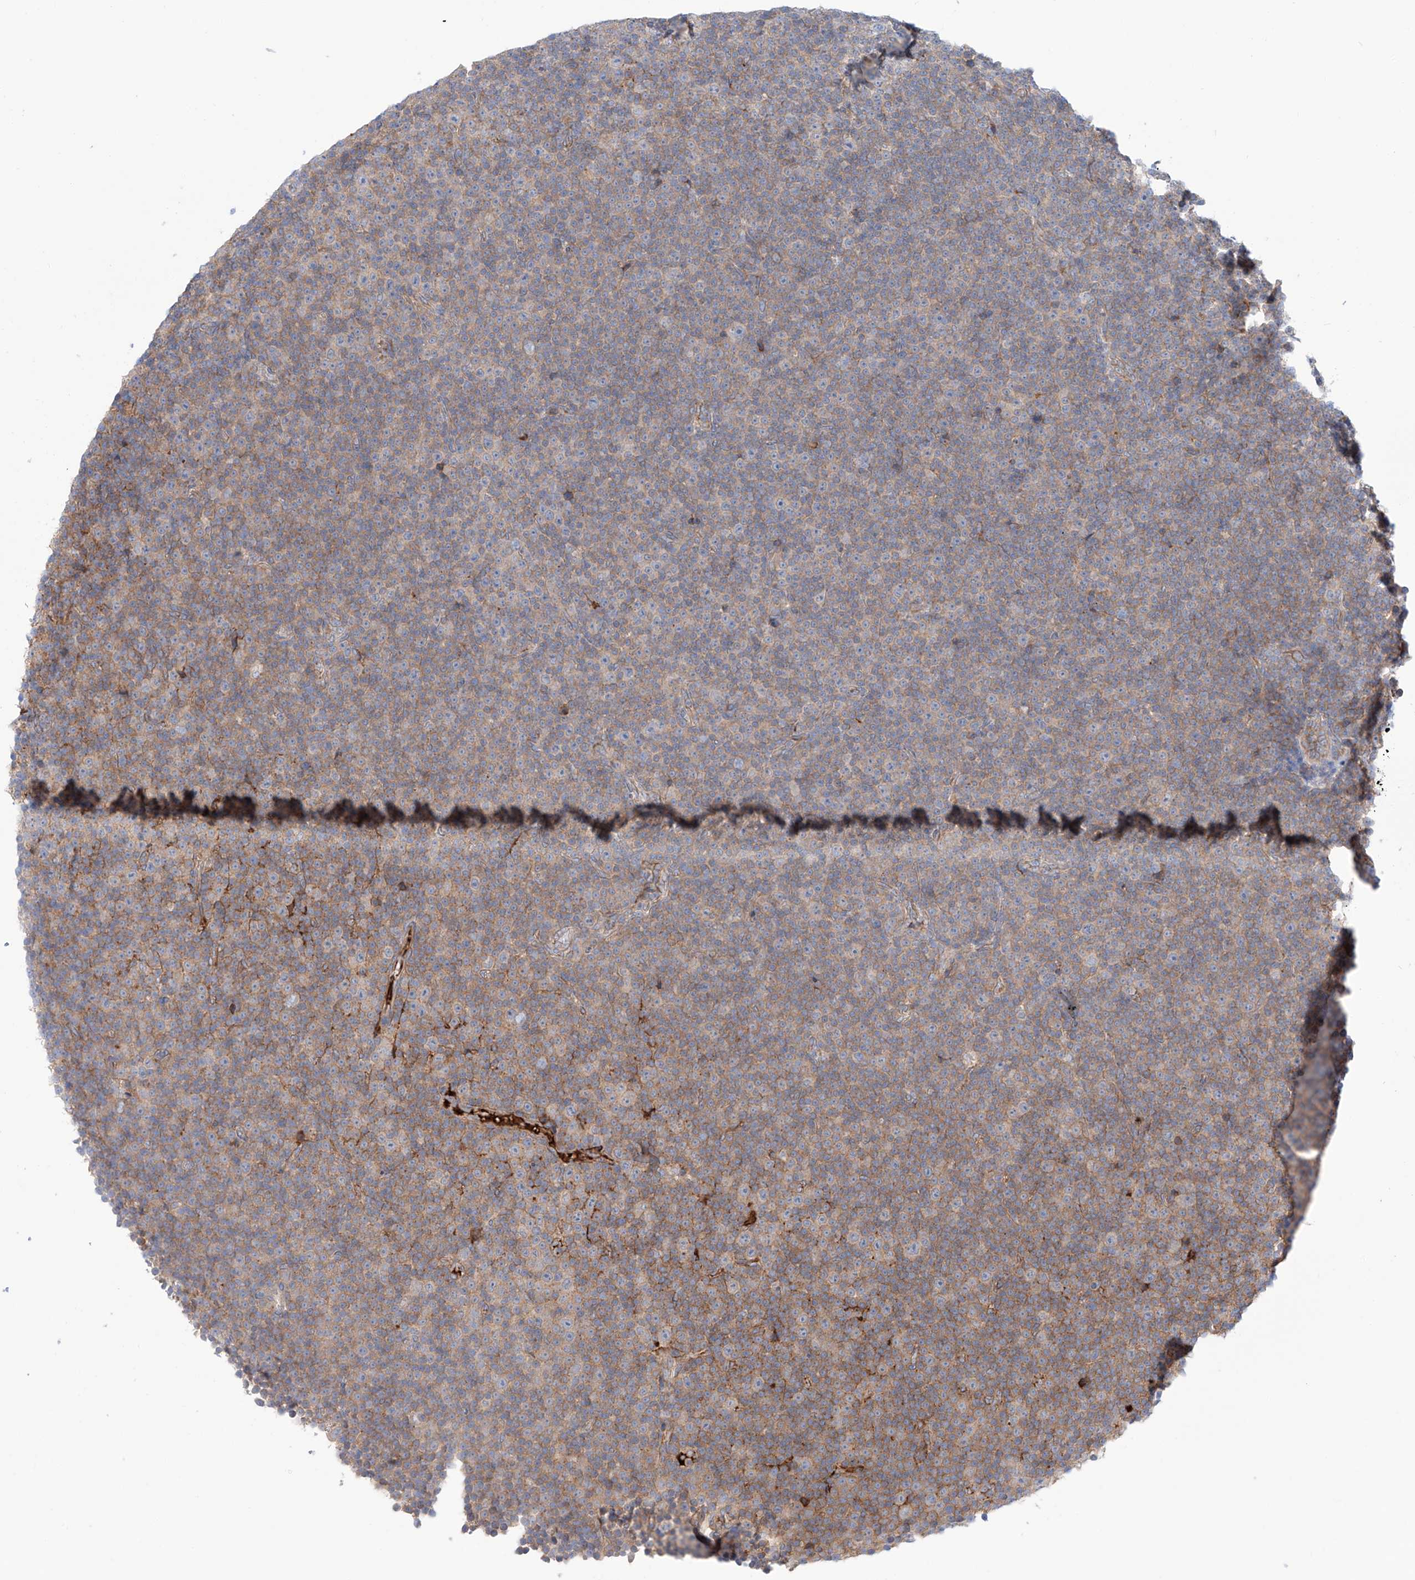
{"staining": {"intensity": "weak", "quantity": "<25%", "location": "cytoplasmic/membranous"}, "tissue": "lymphoma", "cell_type": "Tumor cells", "image_type": "cancer", "snomed": [{"axis": "morphology", "description": "Malignant lymphoma, non-Hodgkin's type, Low grade"}, {"axis": "topography", "description": "Lymph node"}], "caption": "Immunohistochemical staining of human lymphoma reveals no significant staining in tumor cells.", "gene": "PGGT1B", "patient": {"sex": "female", "age": 67}}